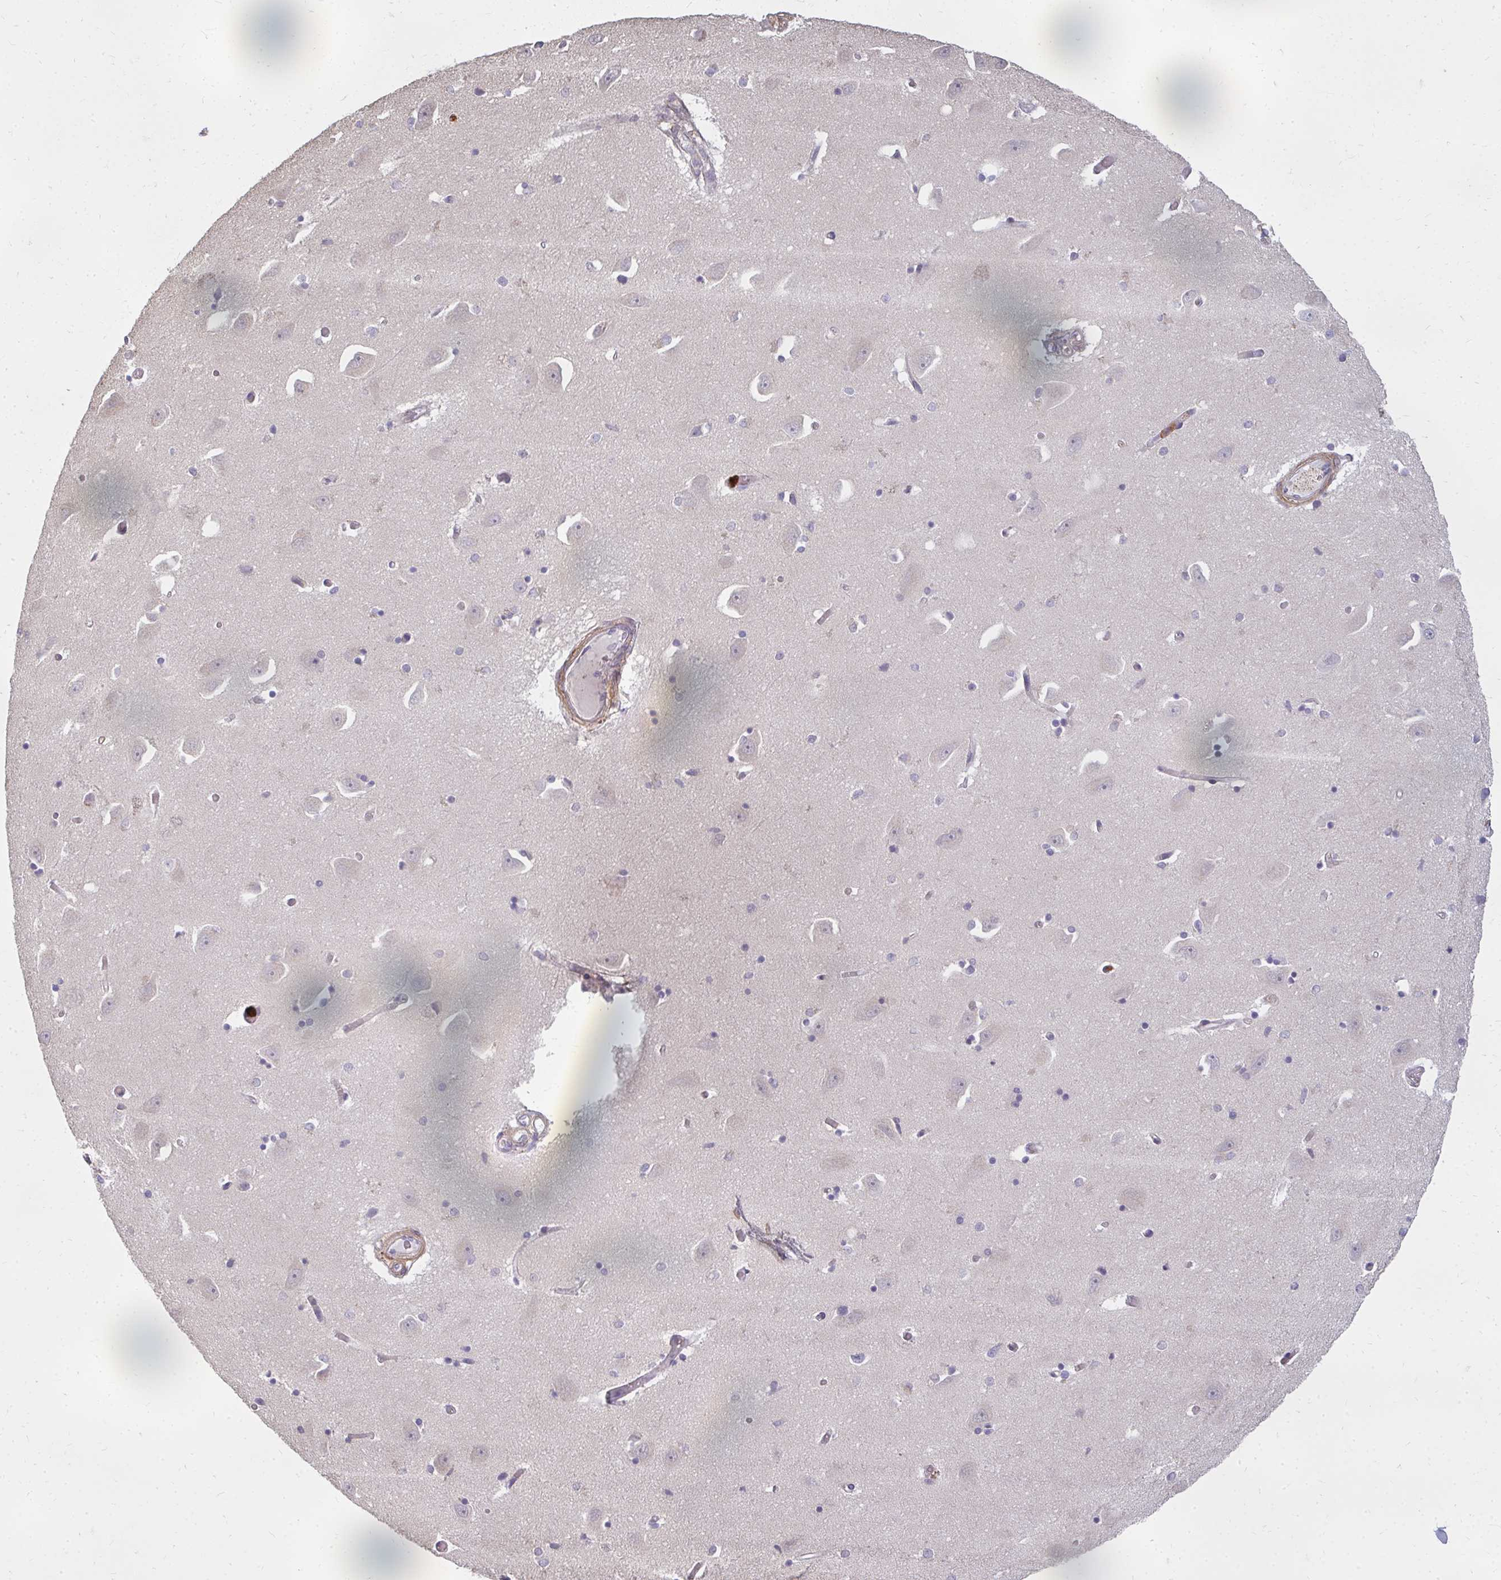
{"staining": {"intensity": "negative", "quantity": "none", "location": "none"}, "tissue": "caudate", "cell_type": "Glial cells", "image_type": "normal", "snomed": [{"axis": "morphology", "description": "Normal tissue, NOS"}, {"axis": "topography", "description": "Lateral ventricle wall"}, {"axis": "topography", "description": "Hippocampus"}], "caption": "Caudate stained for a protein using IHC reveals no expression glial cells.", "gene": "CNTRL", "patient": {"sex": "female", "age": 63}}